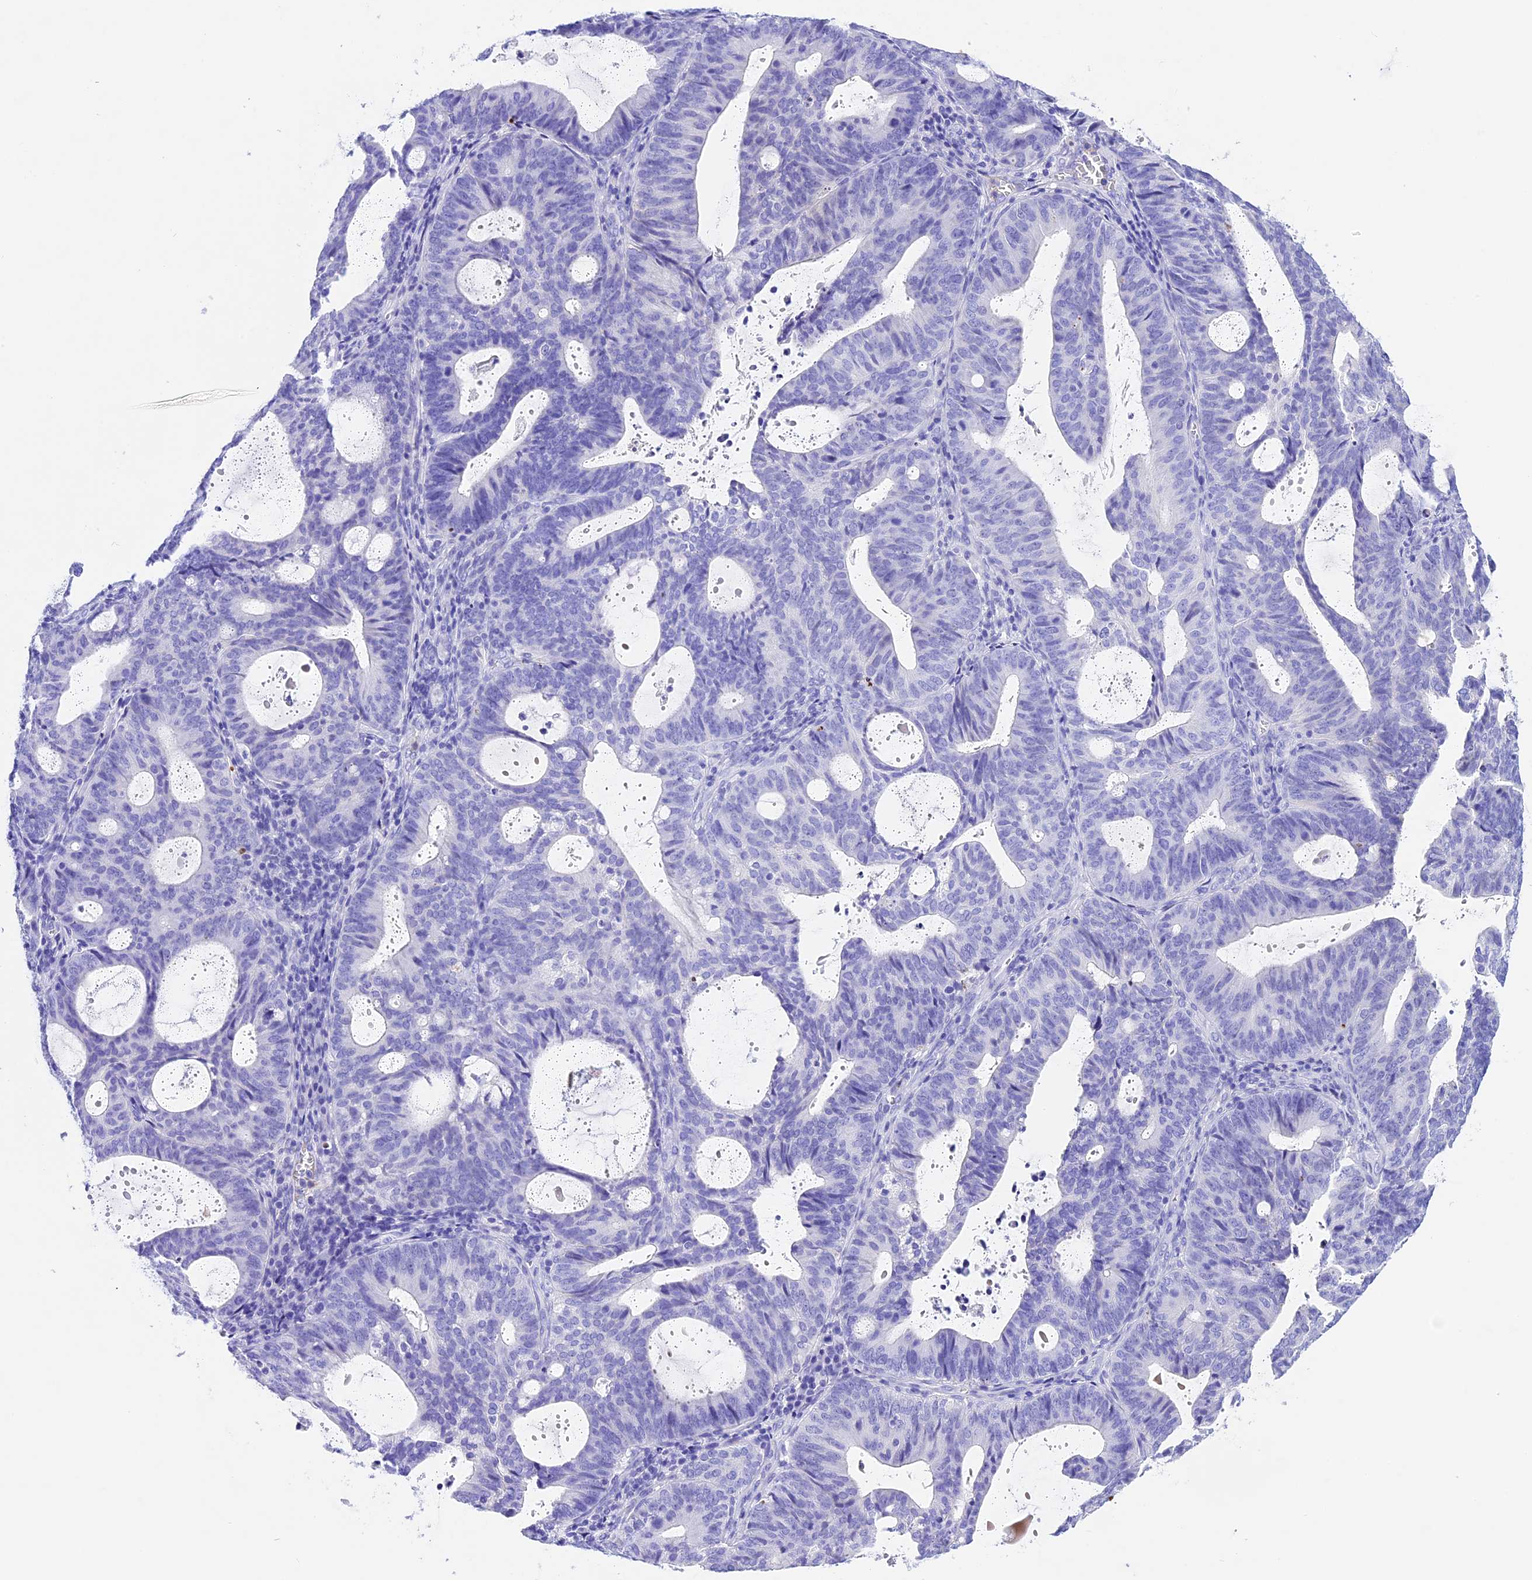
{"staining": {"intensity": "negative", "quantity": "none", "location": "none"}, "tissue": "endometrial cancer", "cell_type": "Tumor cells", "image_type": "cancer", "snomed": [{"axis": "morphology", "description": "Adenocarcinoma, NOS"}, {"axis": "topography", "description": "Uterus"}], "caption": "A high-resolution micrograph shows immunohistochemistry (IHC) staining of adenocarcinoma (endometrial), which demonstrates no significant expression in tumor cells.", "gene": "PSG11", "patient": {"sex": "female", "age": 83}}